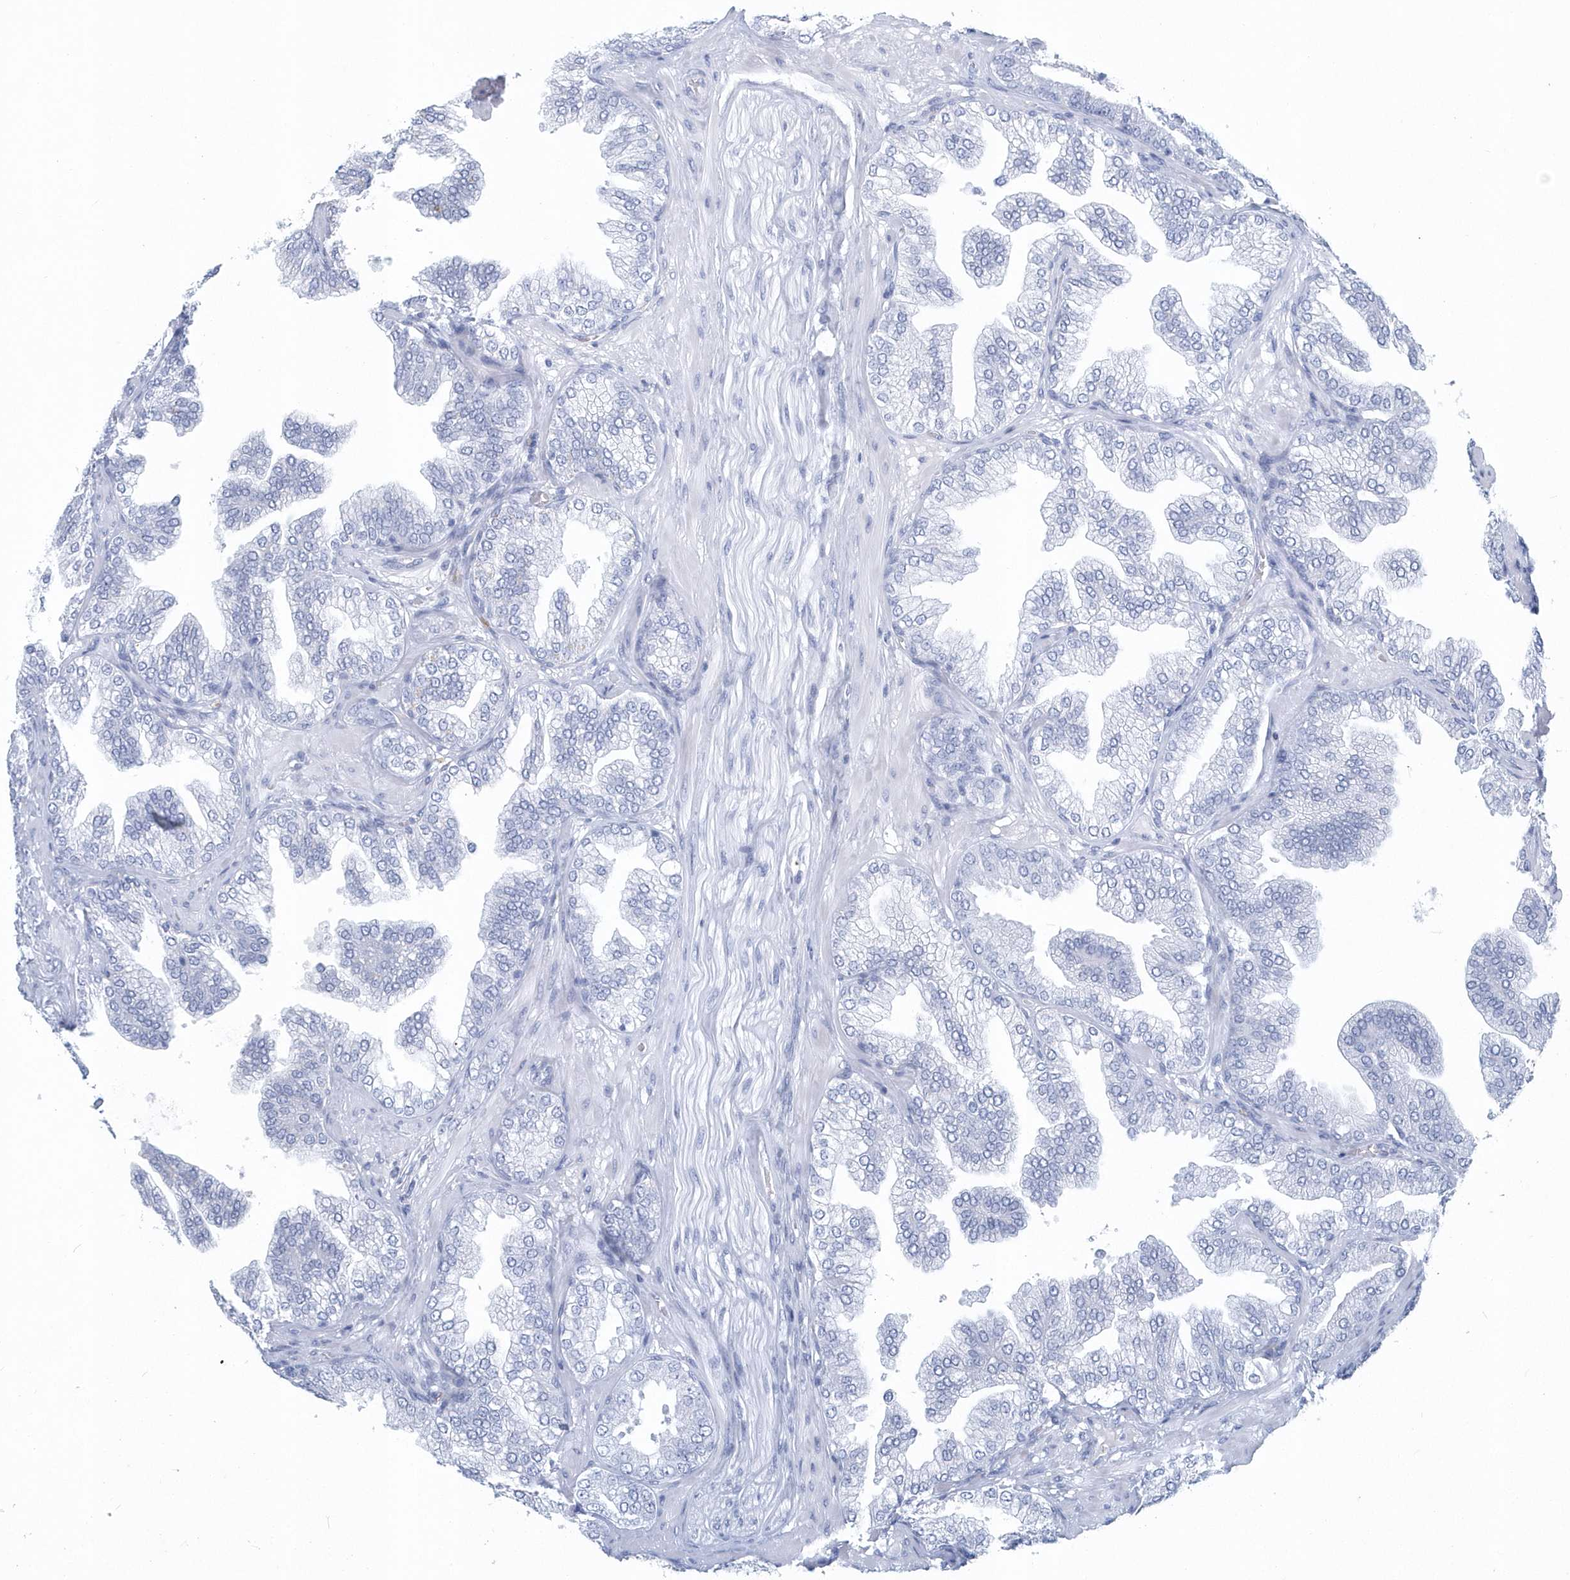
{"staining": {"intensity": "negative", "quantity": "none", "location": "none"}, "tissue": "prostate cancer", "cell_type": "Tumor cells", "image_type": "cancer", "snomed": [{"axis": "morphology", "description": "Adenocarcinoma, High grade"}, {"axis": "topography", "description": "Prostate"}], "caption": "The histopathology image shows no significant staining in tumor cells of prostate adenocarcinoma (high-grade).", "gene": "PTPRO", "patient": {"sex": "male", "age": 58}}